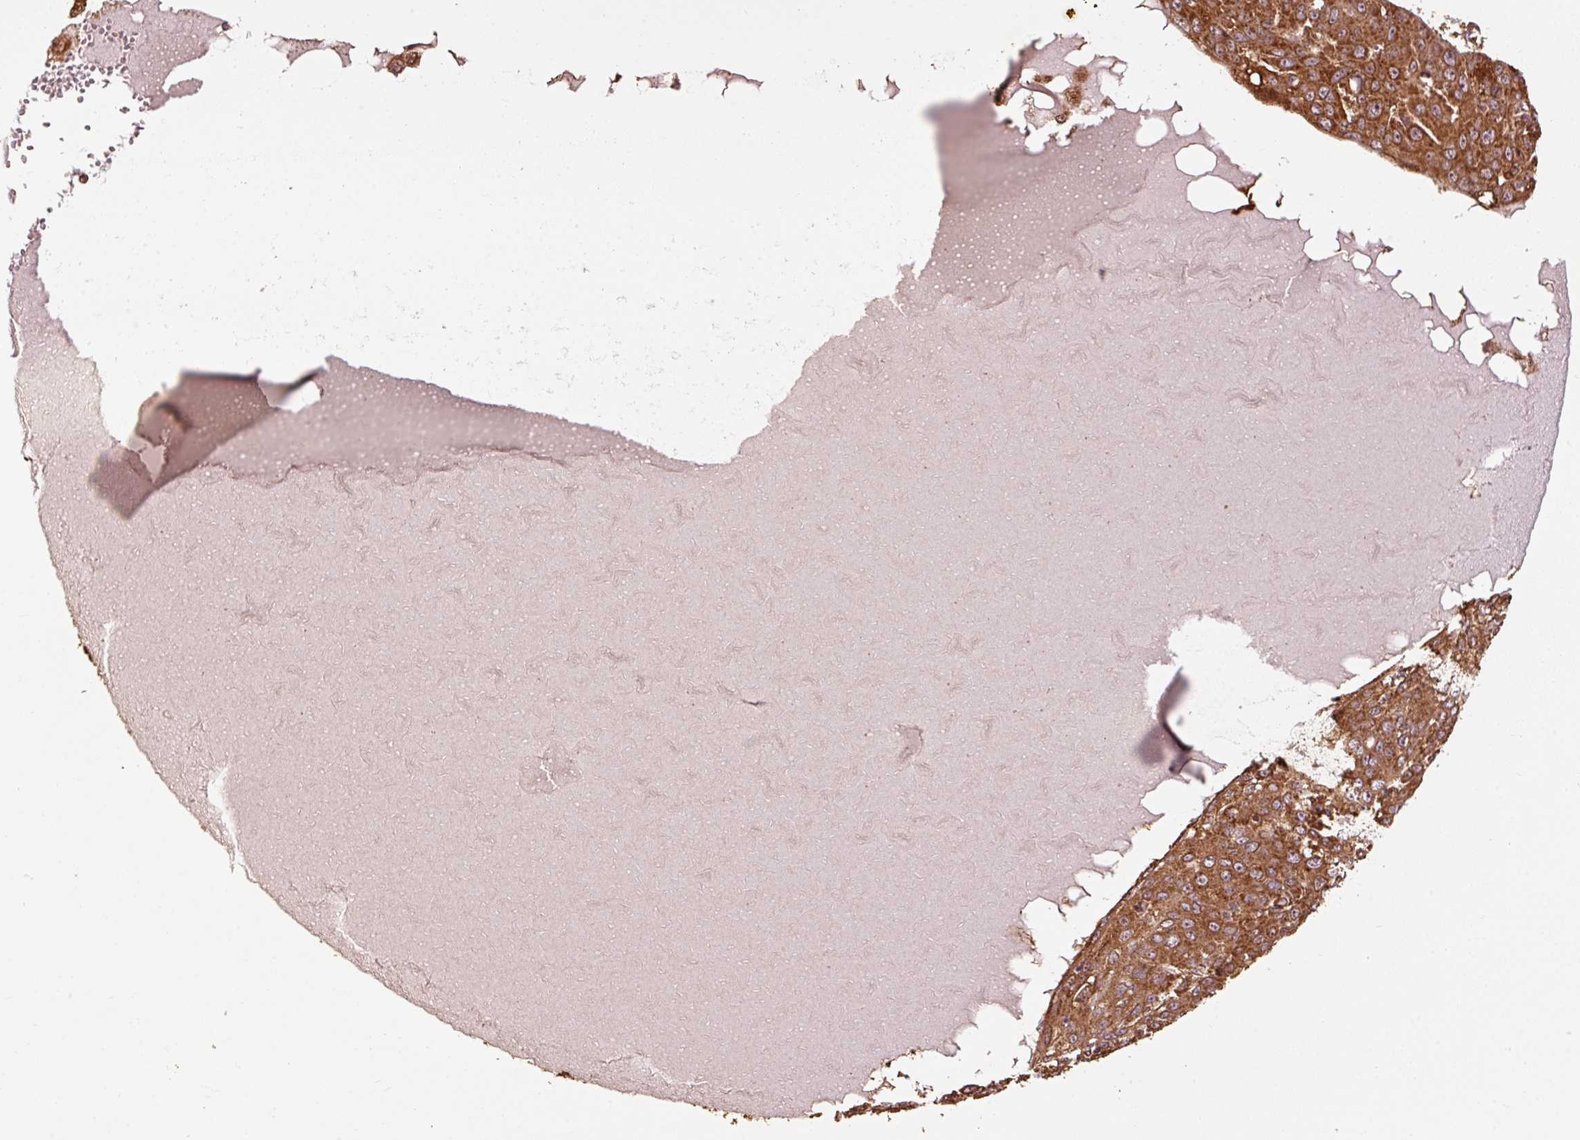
{"staining": {"intensity": "strong", "quantity": ">75%", "location": "cytoplasmic/membranous"}, "tissue": "skin cancer", "cell_type": "Tumor cells", "image_type": "cancer", "snomed": [{"axis": "morphology", "description": "Squamous cell carcinoma, NOS"}, {"axis": "topography", "description": "Skin"}], "caption": "Protein staining of skin cancer (squamous cell carcinoma) tissue demonstrates strong cytoplasmic/membranous staining in approximately >75% of tumor cells.", "gene": "MRPL16", "patient": {"sex": "male", "age": 71}}